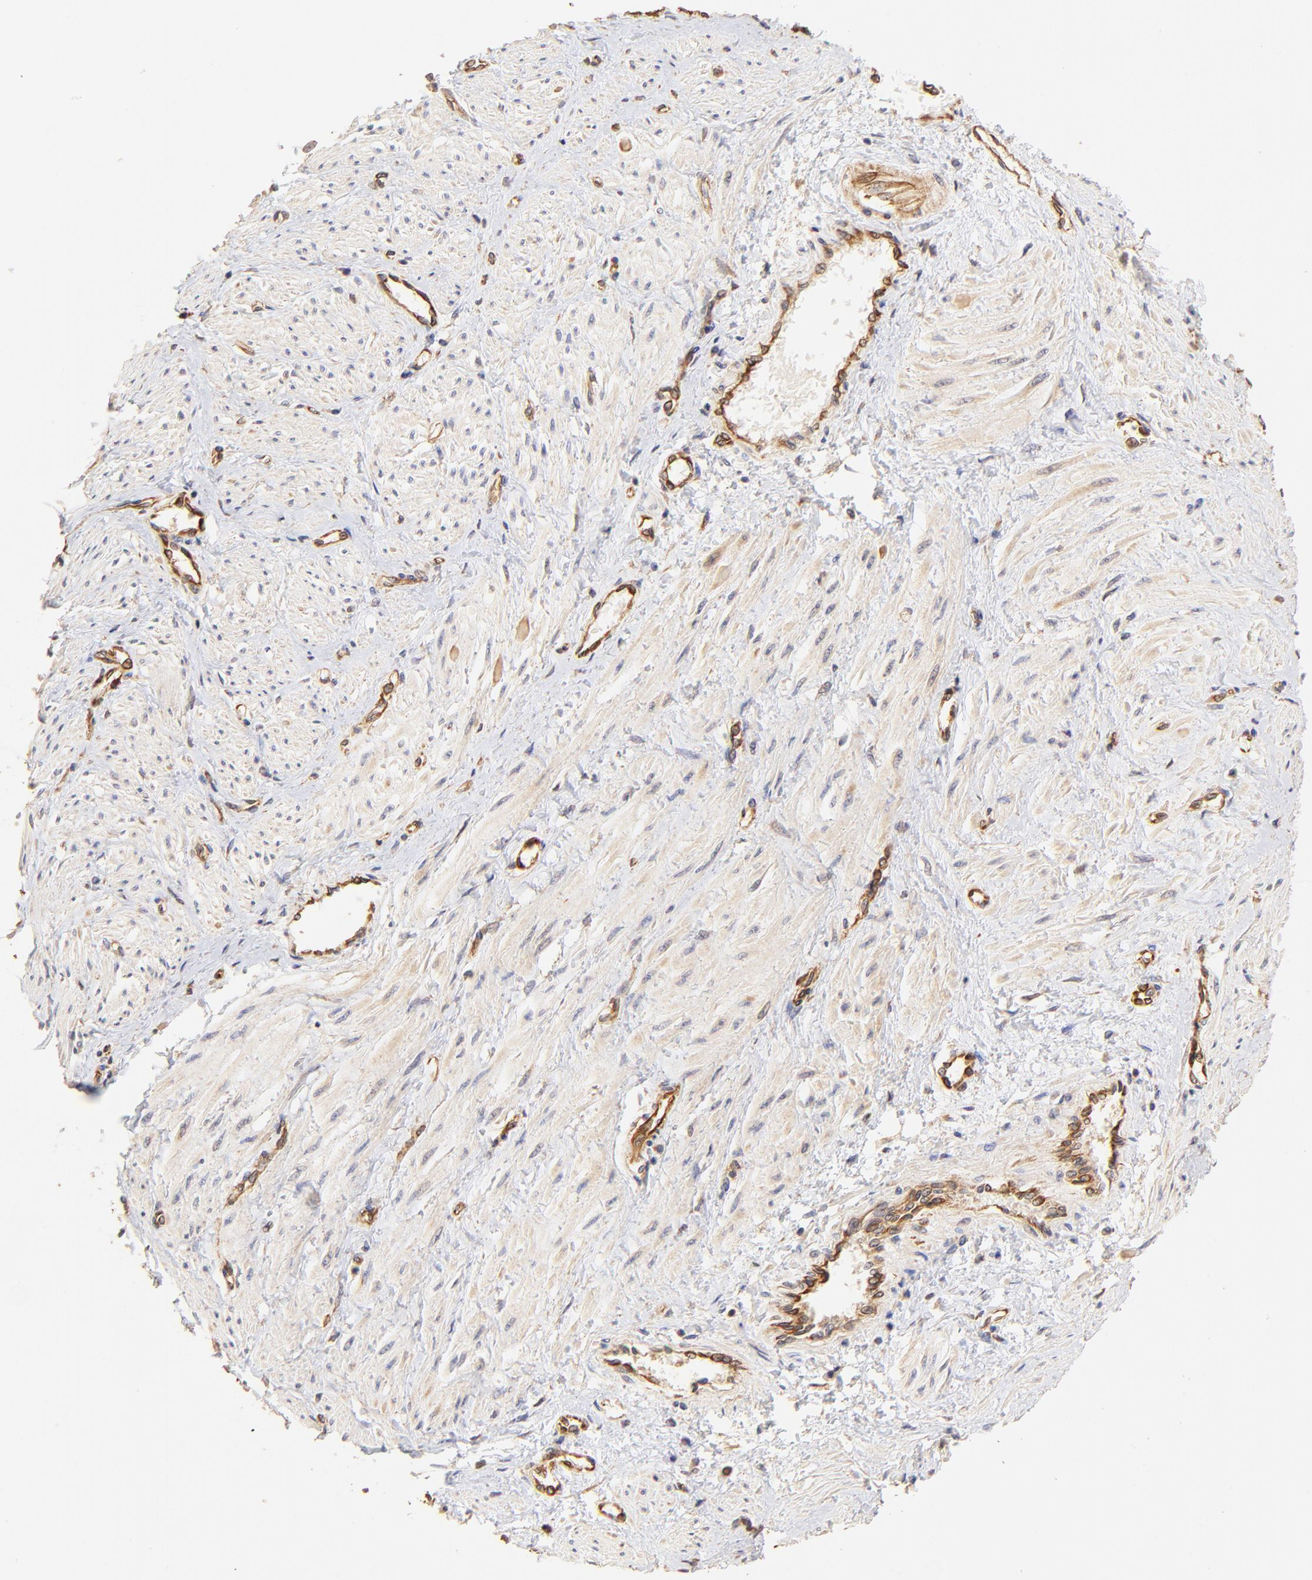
{"staining": {"intensity": "weak", "quantity": "25%-75%", "location": "cytoplasmic/membranous"}, "tissue": "smooth muscle", "cell_type": "Smooth muscle cells", "image_type": "normal", "snomed": [{"axis": "morphology", "description": "Normal tissue, NOS"}, {"axis": "topography", "description": "Smooth muscle"}, {"axis": "topography", "description": "Uterus"}], "caption": "Protein staining by immunohistochemistry shows weak cytoplasmic/membranous staining in approximately 25%-75% of smooth muscle cells in normal smooth muscle.", "gene": "TNFAIP3", "patient": {"sex": "female", "age": 39}}